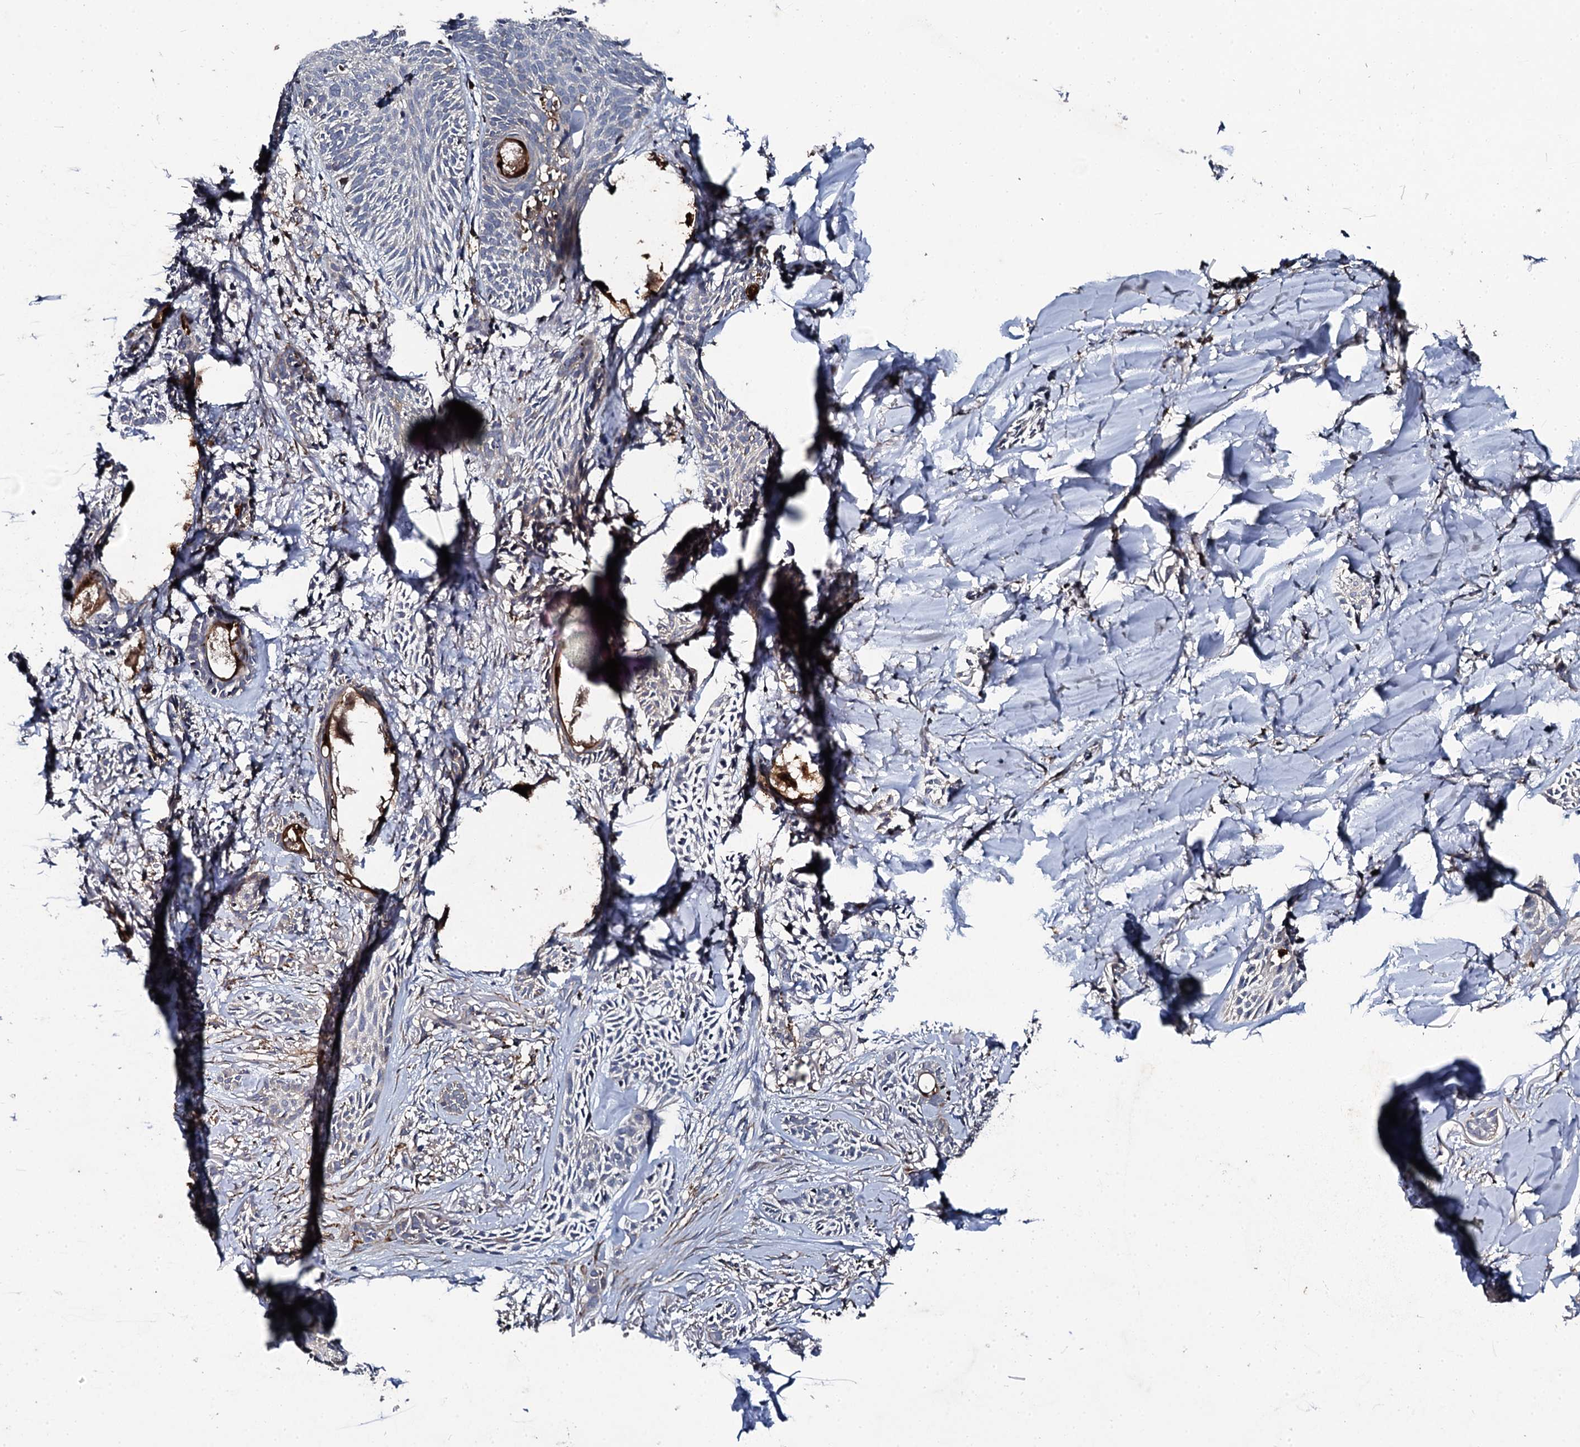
{"staining": {"intensity": "negative", "quantity": "none", "location": "none"}, "tissue": "skin cancer", "cell_type": "Tumor cells", "image_type": "cancer", "snomed": [{"axis": "morphology", "description": "Basal cell carcinoma"}, {"axis": "topography", "description": "Skin"}], "caption": "There is no significant positivity in tumor cells of skin basal cell carcinoma.", "gene": "LRRC28", "patient": {"sex": "female", "age": 59}}